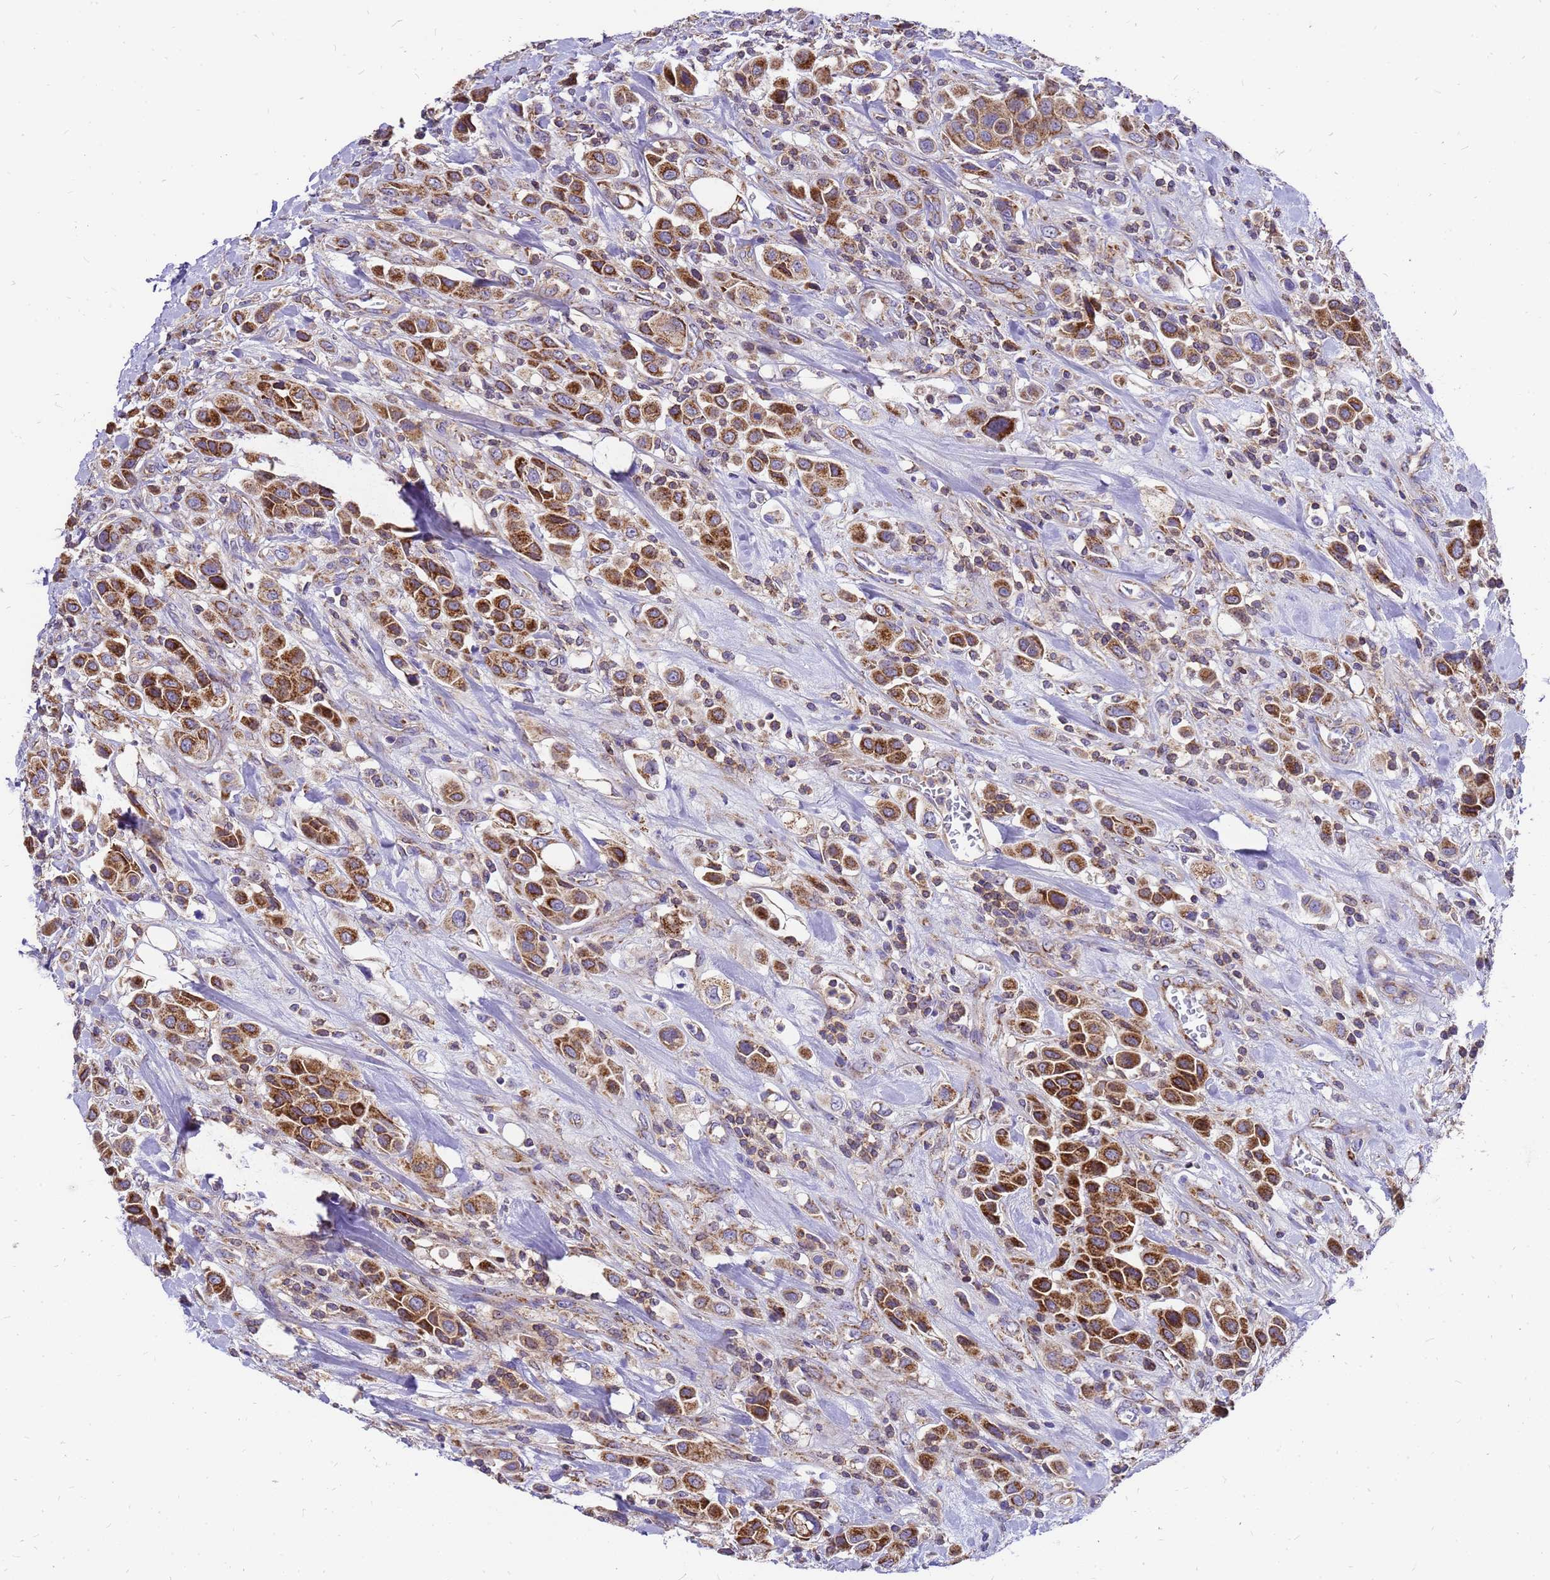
{"staining": {"intensity": "strong", "quantity": ">75%", "location": "cytoplasmic/membranous"}, "tissue": "urothelial cancer", "cell_type": "Tumor cells", "image_type": "cancer", "snomed": [{"axis": "morphology", "description": "Urothelial carcinoma, High grade"}, {"axis": "topography", "description": "Urinary bladder"}], "caption": "The image demonstrates a brown stain indicating the presence of a protein in the cytoplasmic/membranous of tumor cells in high-grade urothelial carcinoma.", "gene": "MRPS26", "patient": {"sex": "male", "age": 50}}